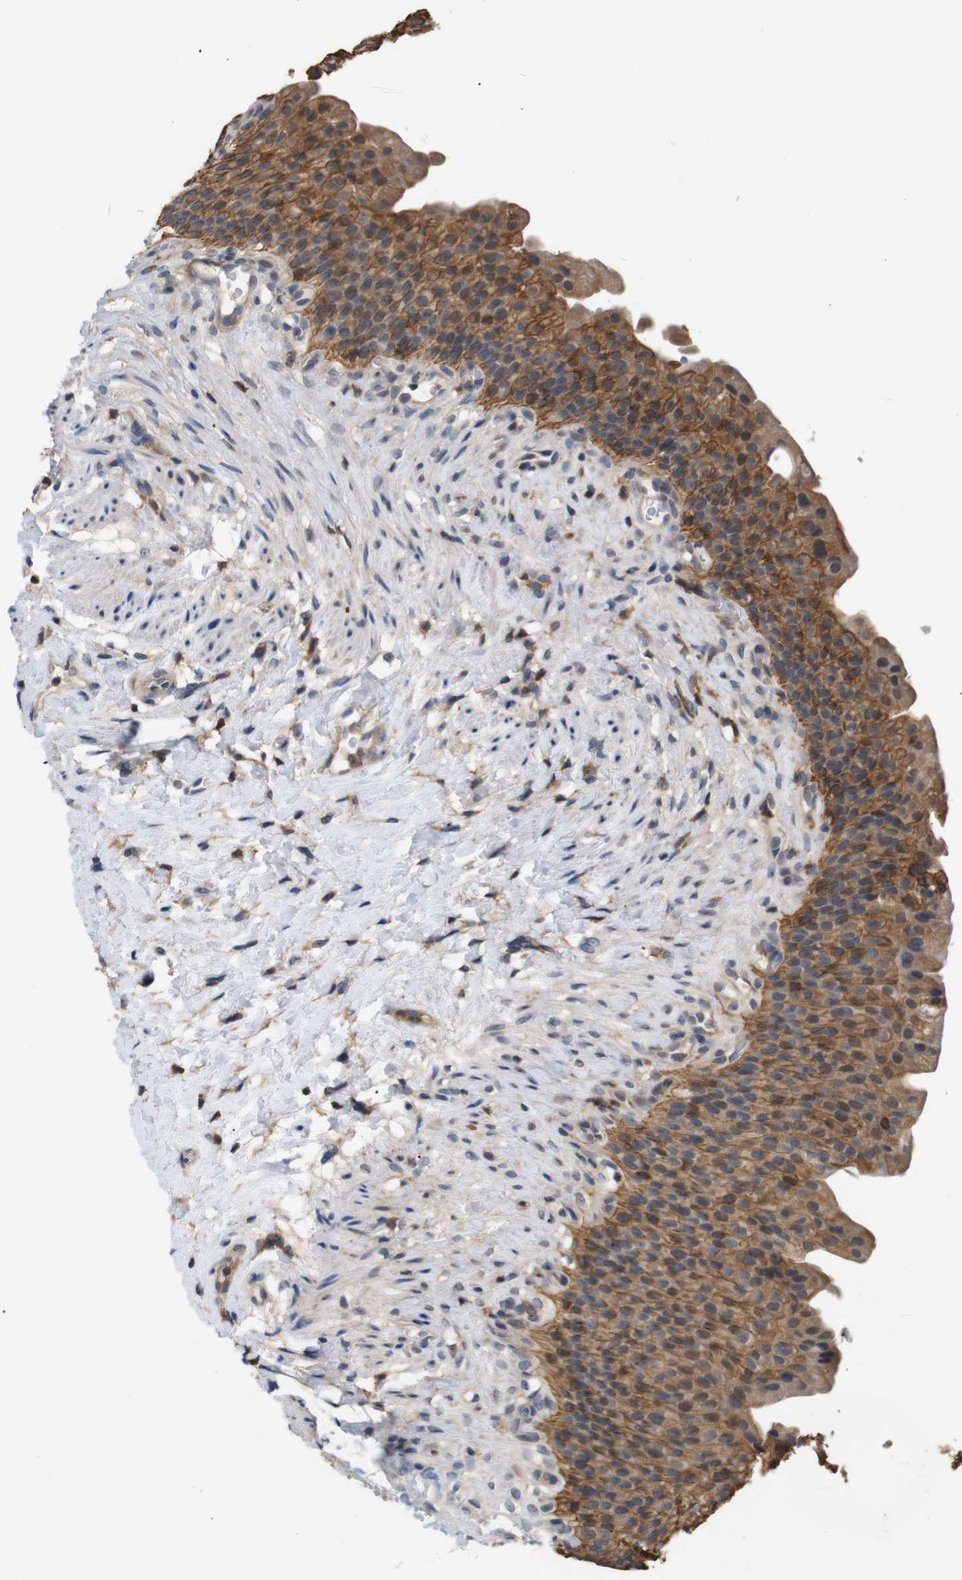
{"staining": {"intensity": "moderate", "quantity": ">75%", "location": "cytoplasmic/membranous"}, "tissue": "urinary bladder", "cell_type": "Urothelial cells", "image_type": "normal", "snomed": [{"axis": "morphology", "description": "Normal tissue, NOS"}, {"axis": "topography", "description": "Urinary bladder"}], "caption": "Brown immunohistochemical staining in unremarkable human urinary bladder exhibits moderate cytoplasmic/membranous staining in about >75% of urothelial cells. Using DAB (brown) and hematoxylin (blue) stains, captured at high magnification using brightfield microscopy.", "gene": "BRWD3", "patient": {"sex": "female", "age": 79}}